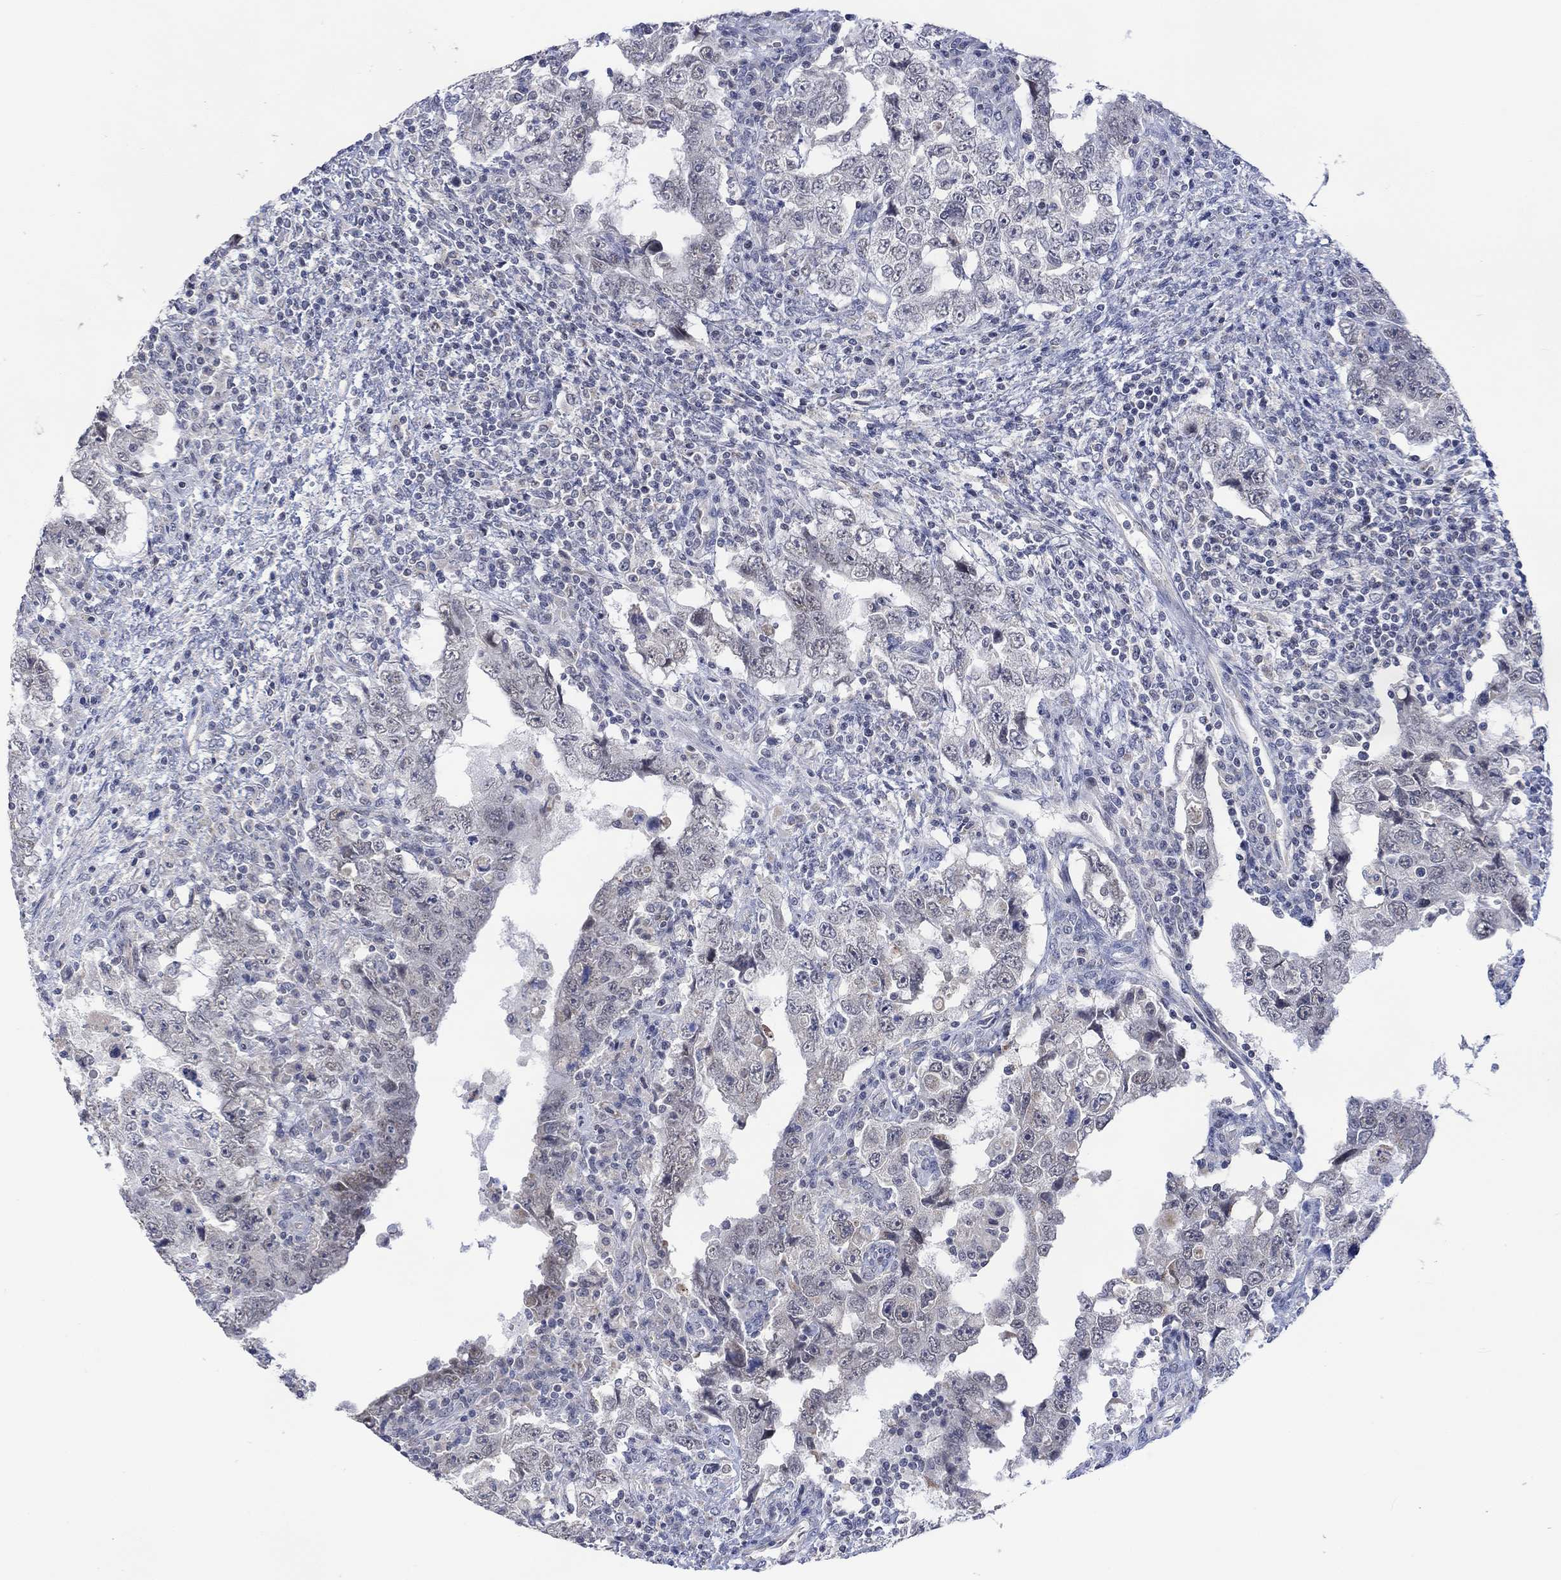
{"staining": {"intensity": "negative", "quantity": "none", "location": "none"}, "tissue": "testis cancer", "cell_type": "Tumor cells", "image_type": "cancer", "snomed": [{"axis": "morphology", "description": "Carcinoma, Embryonal, NOS"}, {"axis": "topography", "description": "Testis"}], "caption": "High magnification brightfield microscopy of embryonal carcinoma (testis) stained with DAB (brown) and counterstained with hematoxylin (blue): tumor cells show no significant positivity.", "gene": "SLC48A1", "patient": {"sex": "male", "age": 26}}